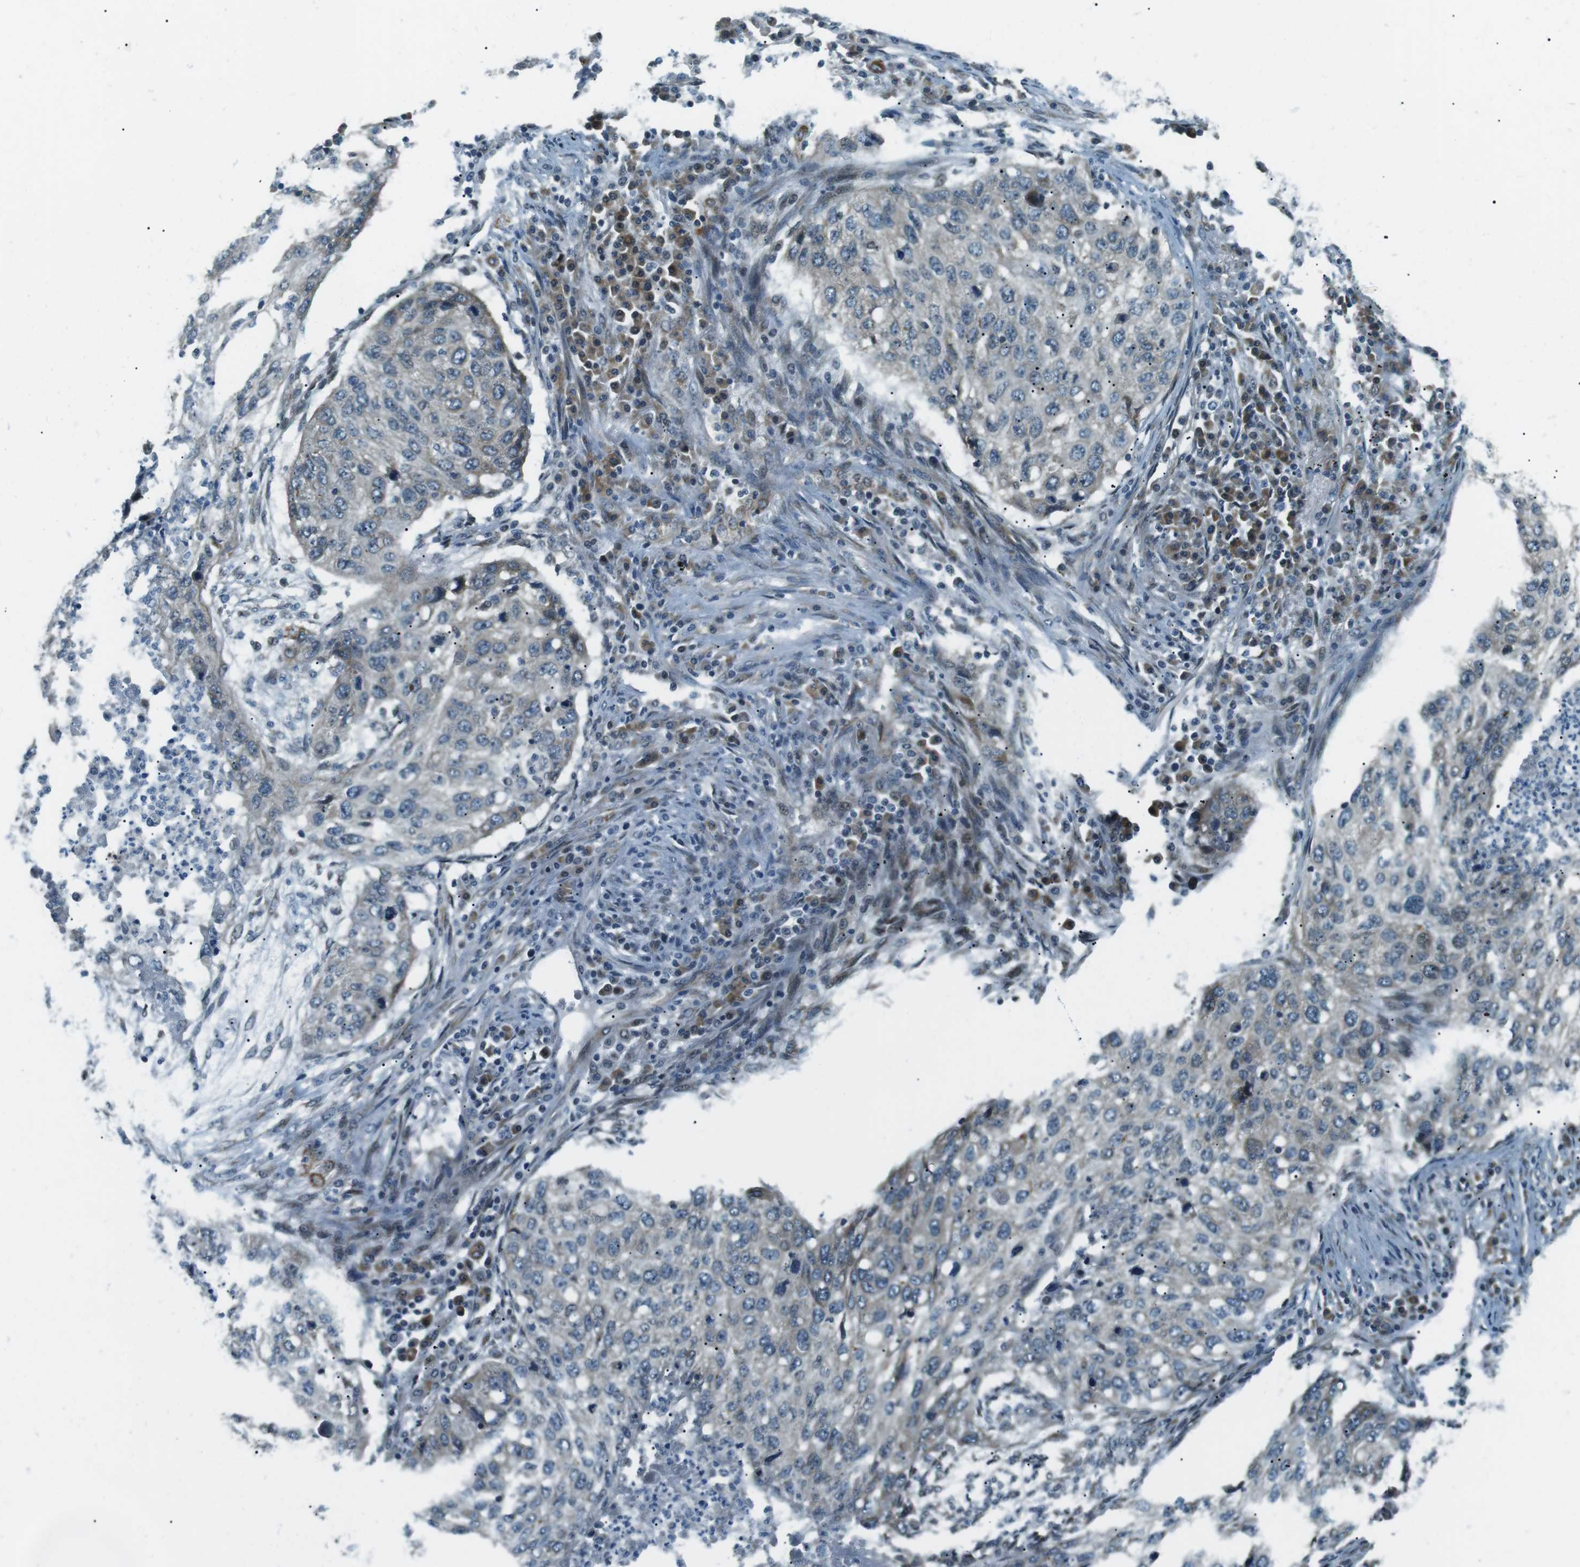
{"staining": {"intensity": "negative", "quantity": "none", "location": "none"}, "tissue": "lung cancer", "cell_type": "Tumor cells", "image_type": "cancer", "snomed": [{"axis": "morphology", "description": "Squamous cell carcinoma, NOS"}, {"axis": "topography", "description": "Lung"}], "caption": "Immunohistochemistry (IHC) image of neoplastic tissue: lung cancer (squamous cell carcinoma) stained with DAB (3,3'-diaminobenzidine) exhibits no significant protein staining in tumor cells.", "gene": "TMEM74", "patient": {"sex": "female", "age": 63}}